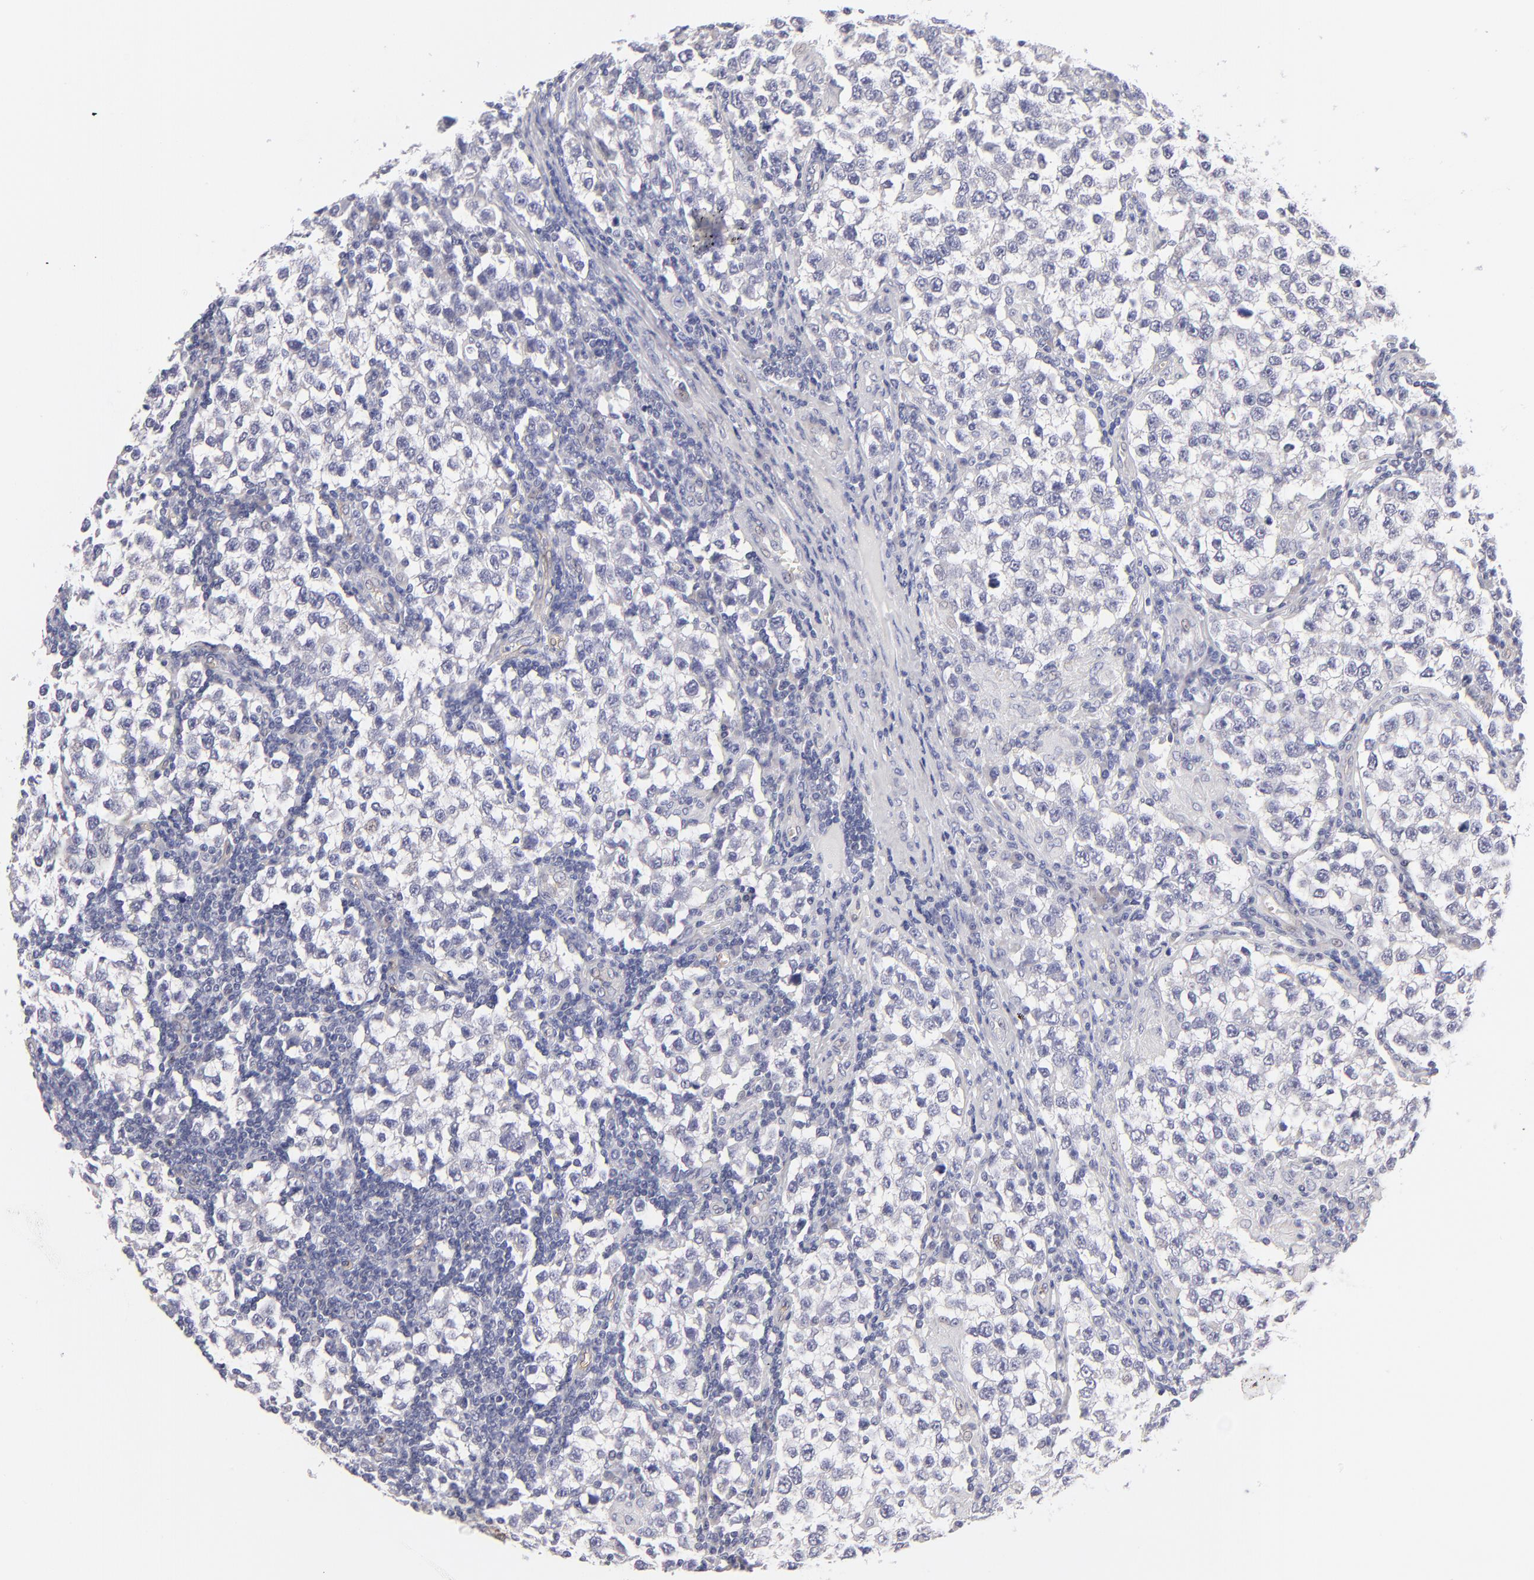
{"staining": {"intensity": "negative", "quantity": "none", "location": "none"}, "tissue": "testis cancer", "cell_type": "Tumor cells", "image_type": "cancer", "snomed": [{"axis": "morphology", "description": "Seminoma, NOS"}, {"axis": "topography", "description": "Testis"}], "caption": "An IHC micrograph of testis seminoma is shown. There is no staining in tumor cells of testis seminoma. (Stains: DAB immunohistochemistry (IHC) with hematoxylin counter stain, Microscopy: brightfield microscopy at high magnification).", "gene": "PLVAP", "patient": {"sex": "male", "age": 36}}